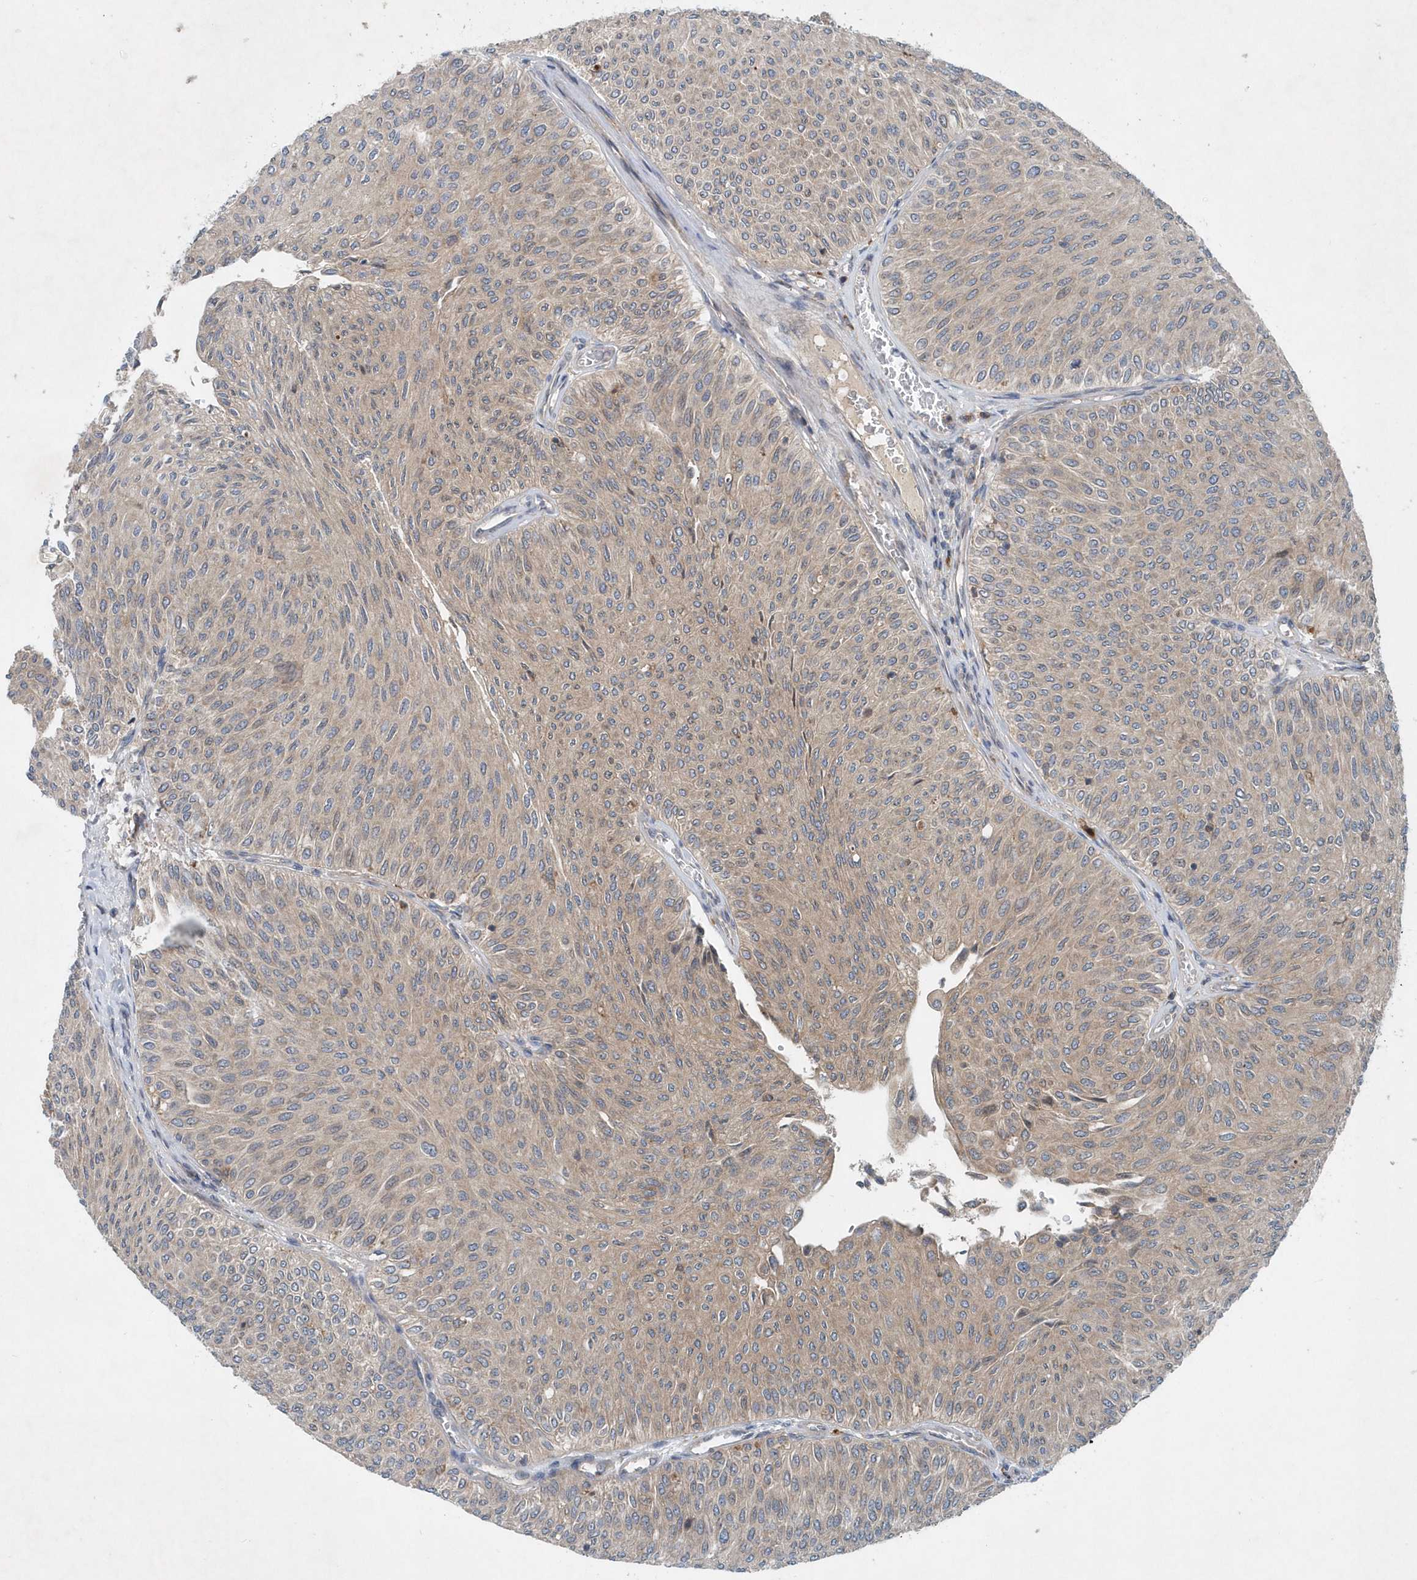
{"staining": {"intensity": "weak", "quantity": ">75%", "location": "cytoplasmic/membranous"}, "tissue": "urothelial cancer", "cell_type": "Tumor cells", "image_type": "cancer", "snomed": [{"axis": "morphology", "description": "Urothelial carcinoma, Low grade"}, {"axis": "topography", "description": "Urinary bladder"}], "caption": "Low-grade urothelial carcinoma stained with DAB (3,3'-diaminobenzidine) immunohistochemistry exhibits low levels of weak cytoplasmic/membranous expression in approximately >75% of tumor cells.", "gene": "P2RY10", "patient": {"sex": "male", "age": 78}}